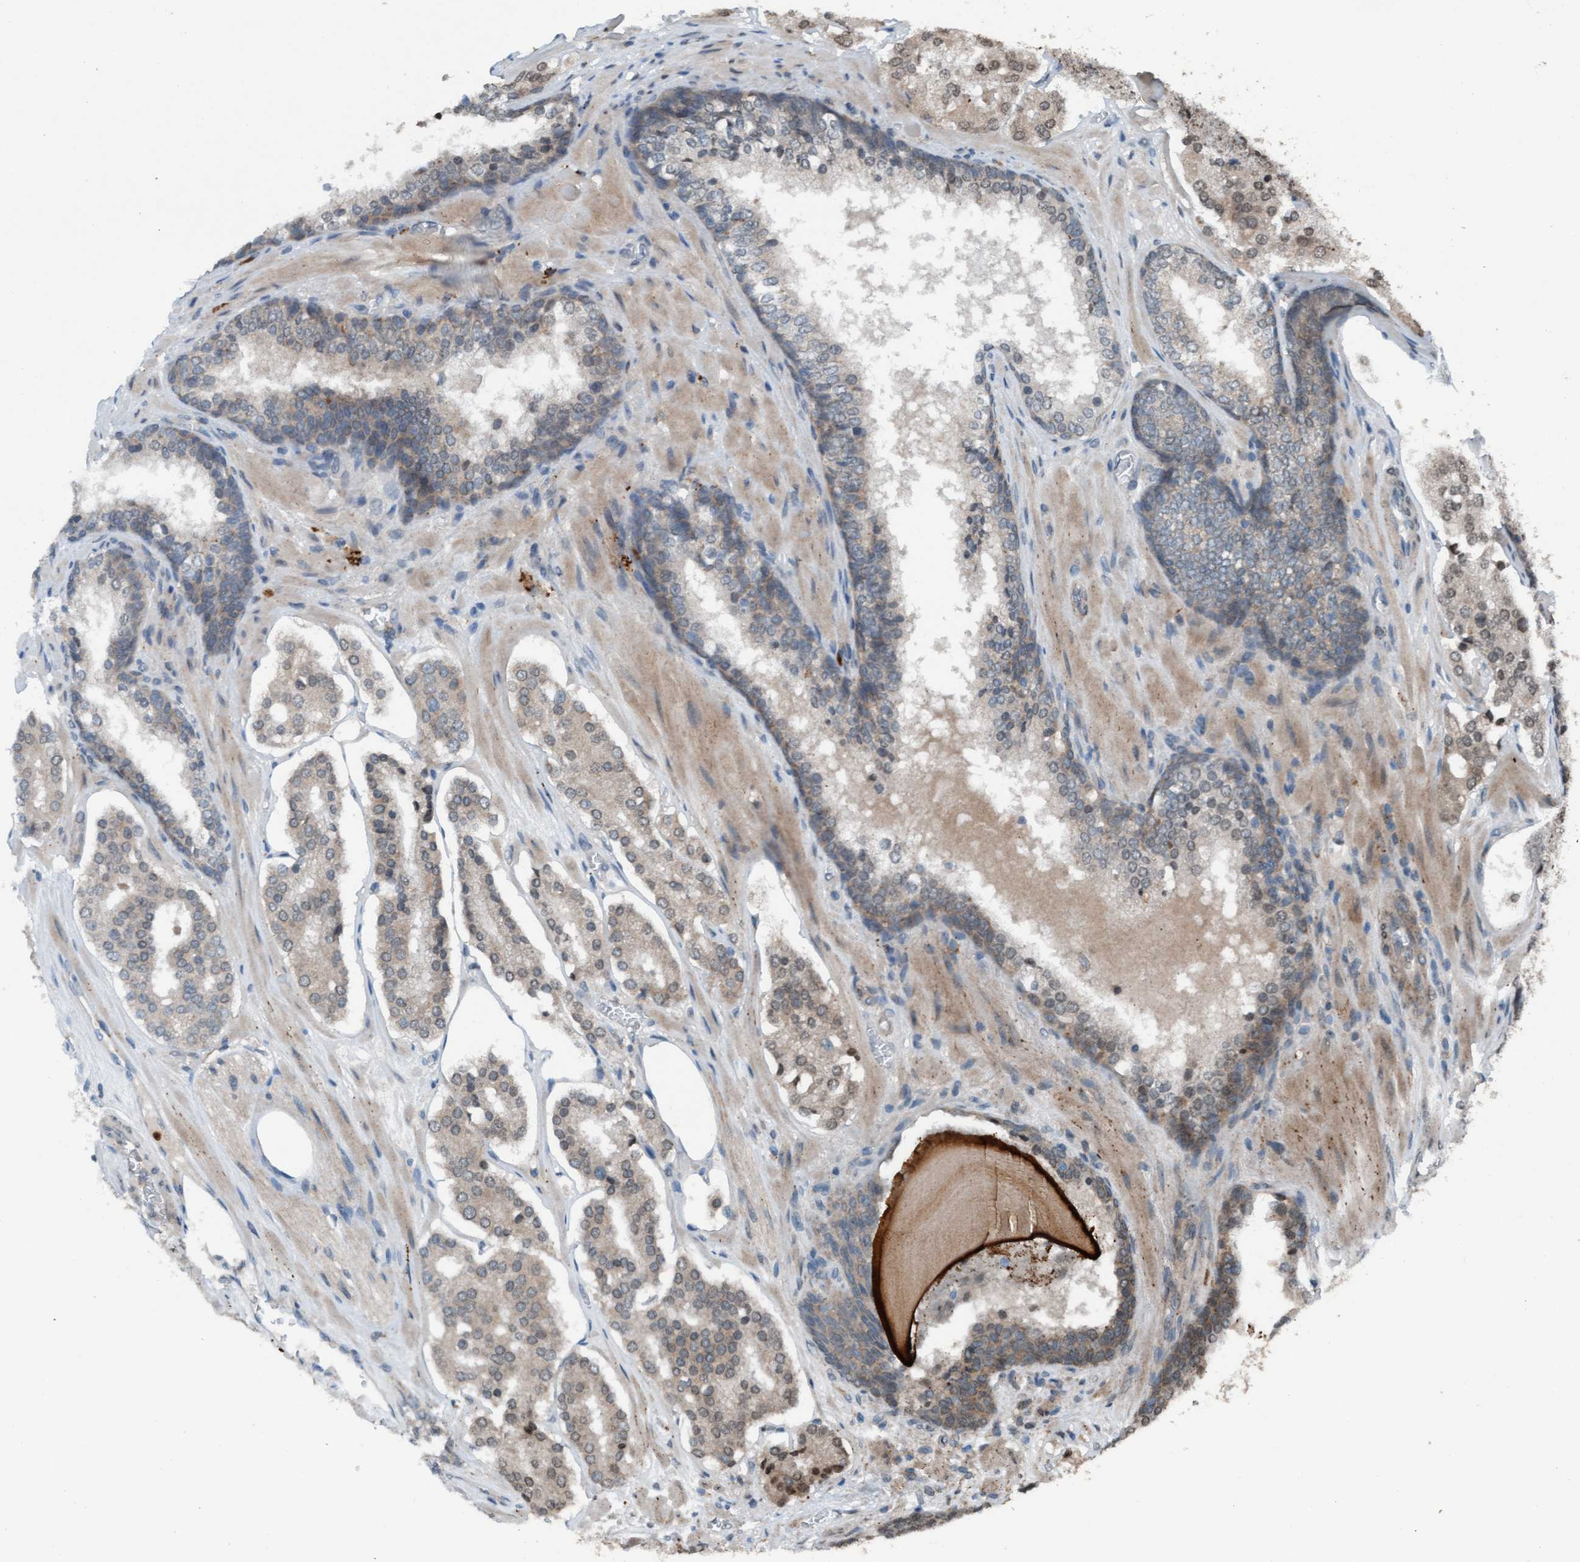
{"staining": {"intensity": "weak", "quantity": "<25%", "location": "cytoplasmic/membranous,nuclear"}, "tissue": "prostate cancer", "cell_type": "Tumor cells", "image_type": "cancer", "snomed": [{"axis": "morphology", "description": "Adenocarcinoma, High grade"}, {"axis": "topography", "description": "Prostate"}], "caption": "High power microscopy photomicrograph of an immunohistochemistry (IHC) image of prostate cancer, revealing no significant positivity in tumor cells.", "gene": "PLXNB2", "patient": {"sex": "male", "age": 60}}